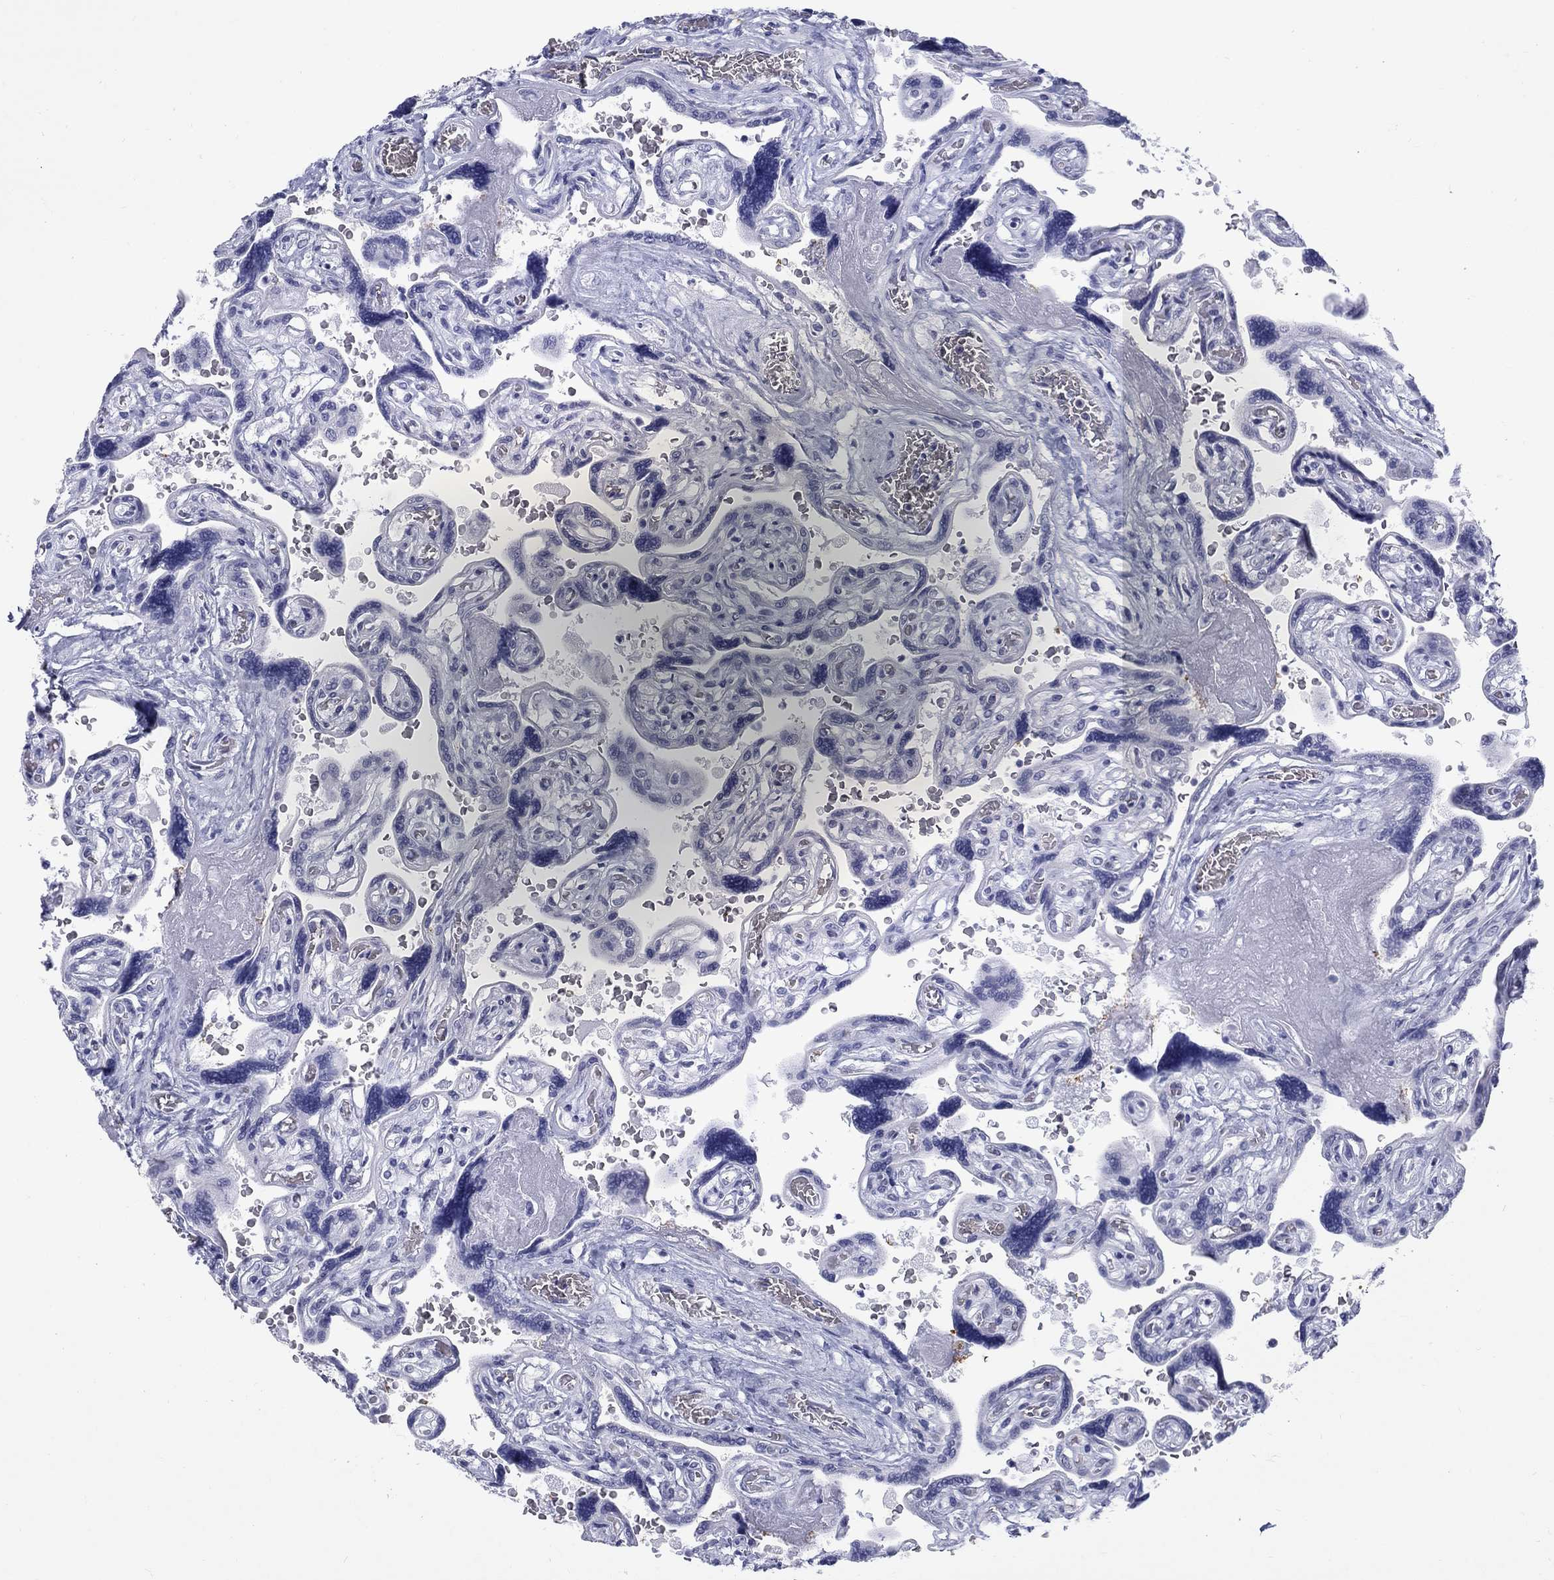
{"staining": {"intensity": "negative", "quantity": "none", "location": "none"}, "tissue": "placenta", "cell_type": "Decidual cells", "image_type": "normal", "snomed": [{"axis": "morphology", "description": "Normal tissue, NOS"}, {"axis": "topography", "description": "Placenta"}], "caption": "Immunohistochemistry micrograph of normal placenta stained for a protein (brown), which exhibits no expression in decidual cells.", "gene": "DMTN", "patient": {"sex": "female", "age": 32}}